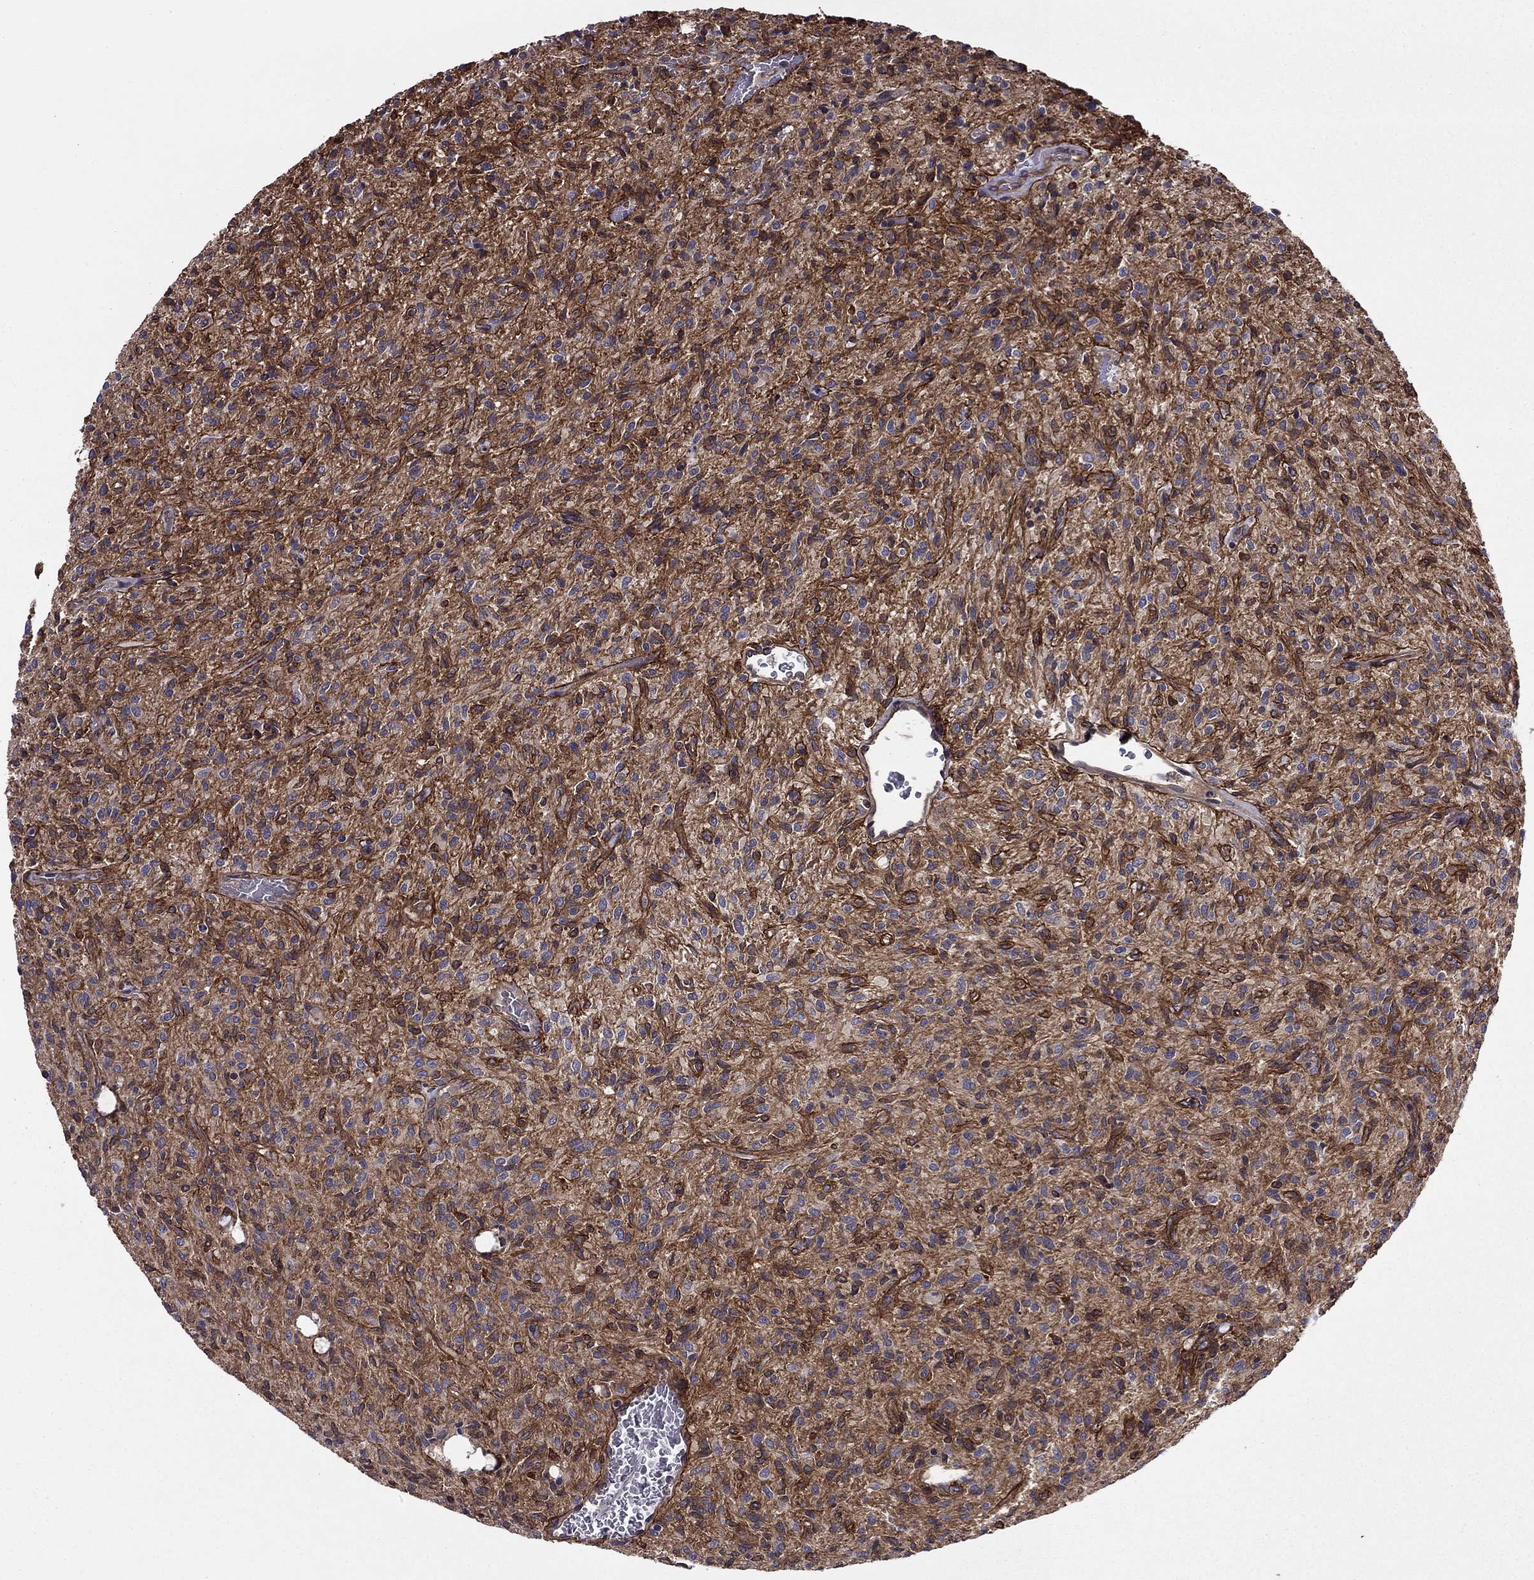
{"staining": {"intensity": "strong", "quantity": "<25%", "location": "cytoplasmic/membranous"}, "tissue": "glioma", "cell_type": "Tumor cells", "image_type": "cancer", "snomed": [{"axis": "morphology", "description": "Glioma, malignant, High grade"}, {"axis": "topography", "description": "Brain"}], "caption": "This is a photomicrograph of immunohistochemistry staining of malignant glioma (high-grade), which shows strong expression in the cytoplasmic/membranous of tumor cells.", "gene": "SHMT1", "patient": {"sex": "male", "age": 64}}